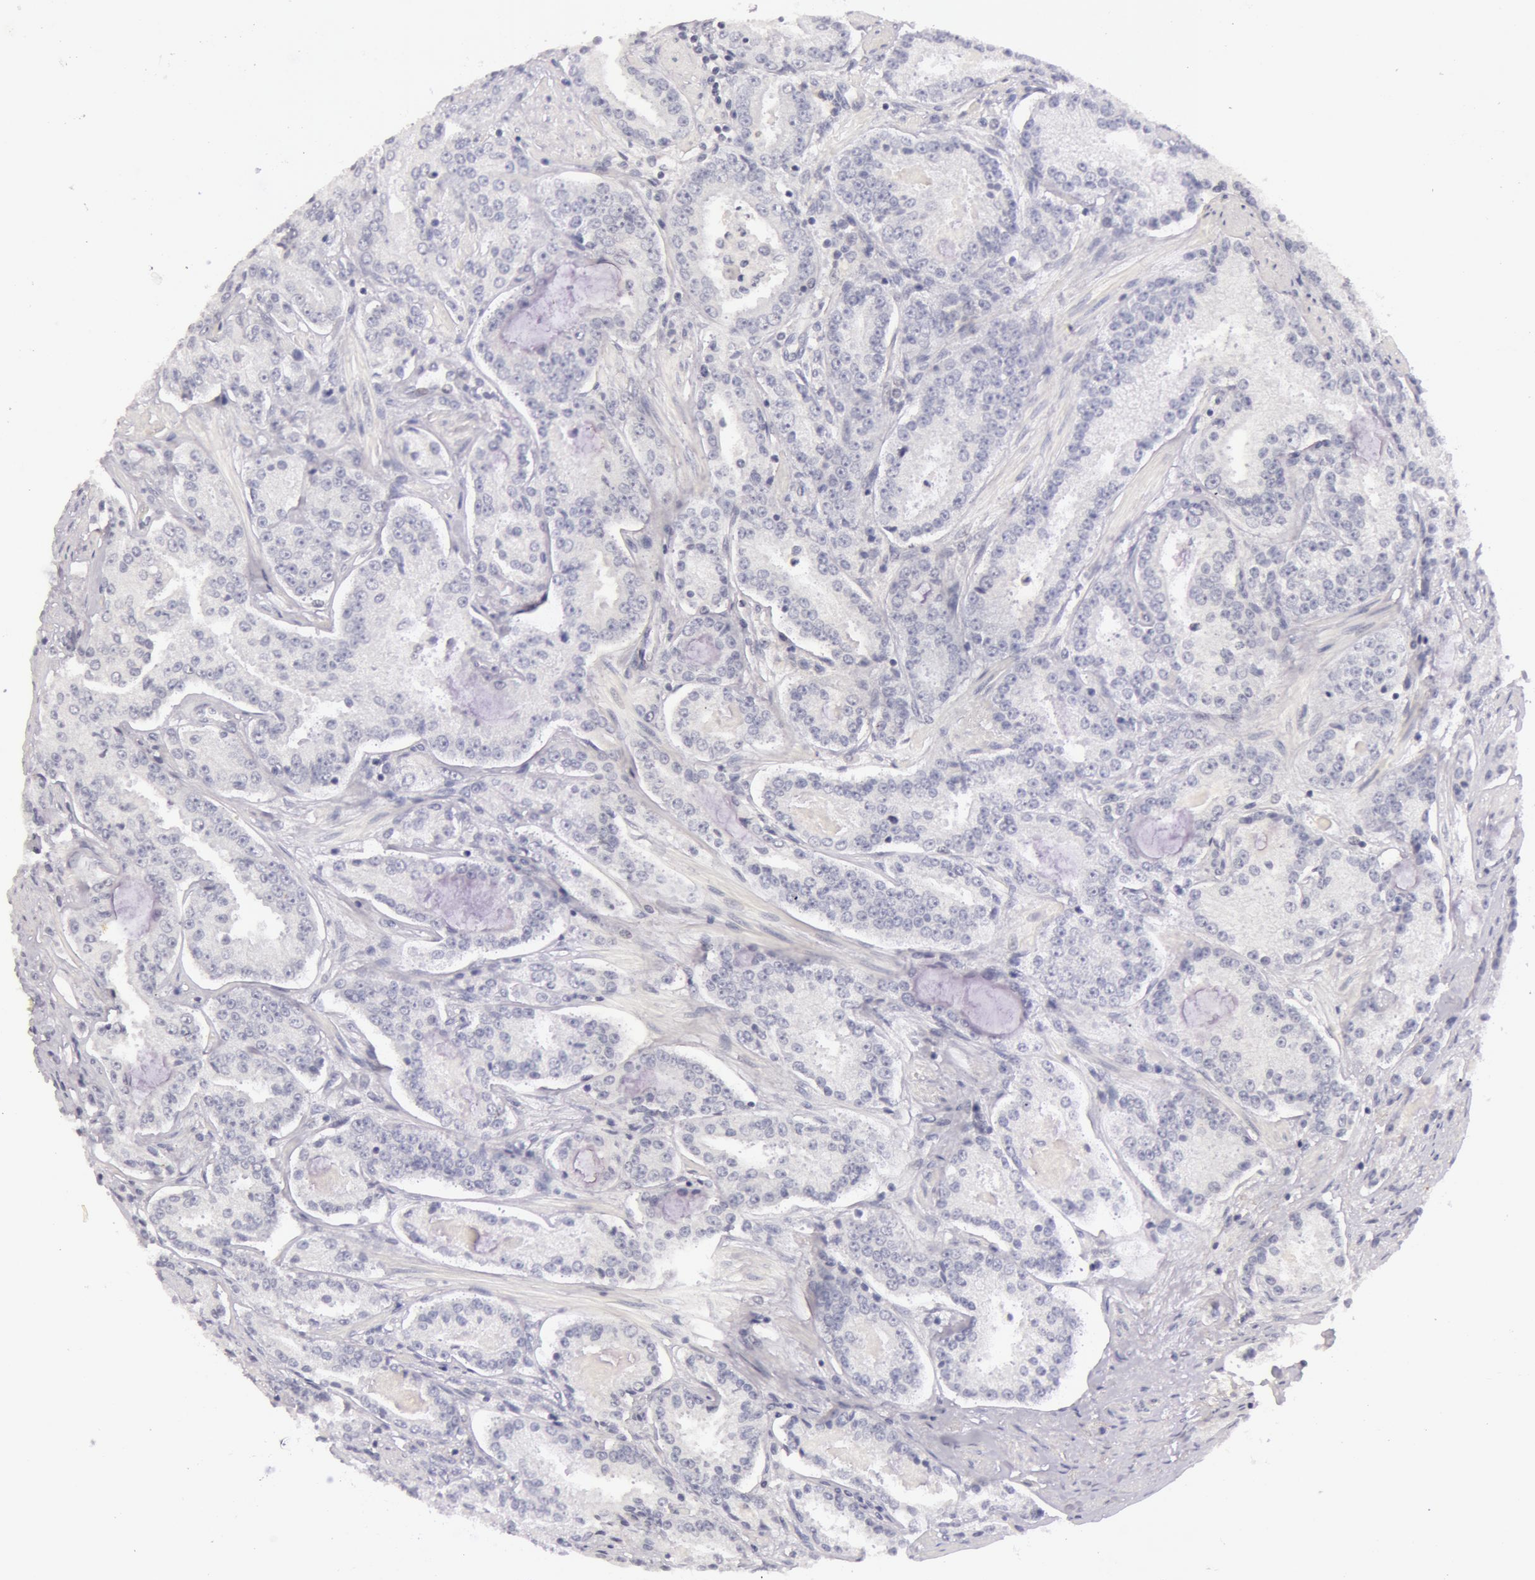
{"staining": {"intensity": "negative", "quantity": "none", "location": "none"}, "tissue": "prostate cancer", "cell_type": "Tumor cells", "image_type": "cancer", "snomed": [{"axis": "morphology", "description": "Adenocarcinoma, Medium grade"}, {"axis": "topography", "description": "Prostate"}], "caption": "Protein analysis of adenocarcinoma (medium-grade) (prostate) demonstrates no significant staining in tumor cells. (Stains: DAB (3,3'-diaminobenzidine) IHC with hematoxylin counter stain, Microscopy: brightfield microscopy at high magnification).", "gene": "RBMY1F", "patient": {"sex": "male", "age": 72}}